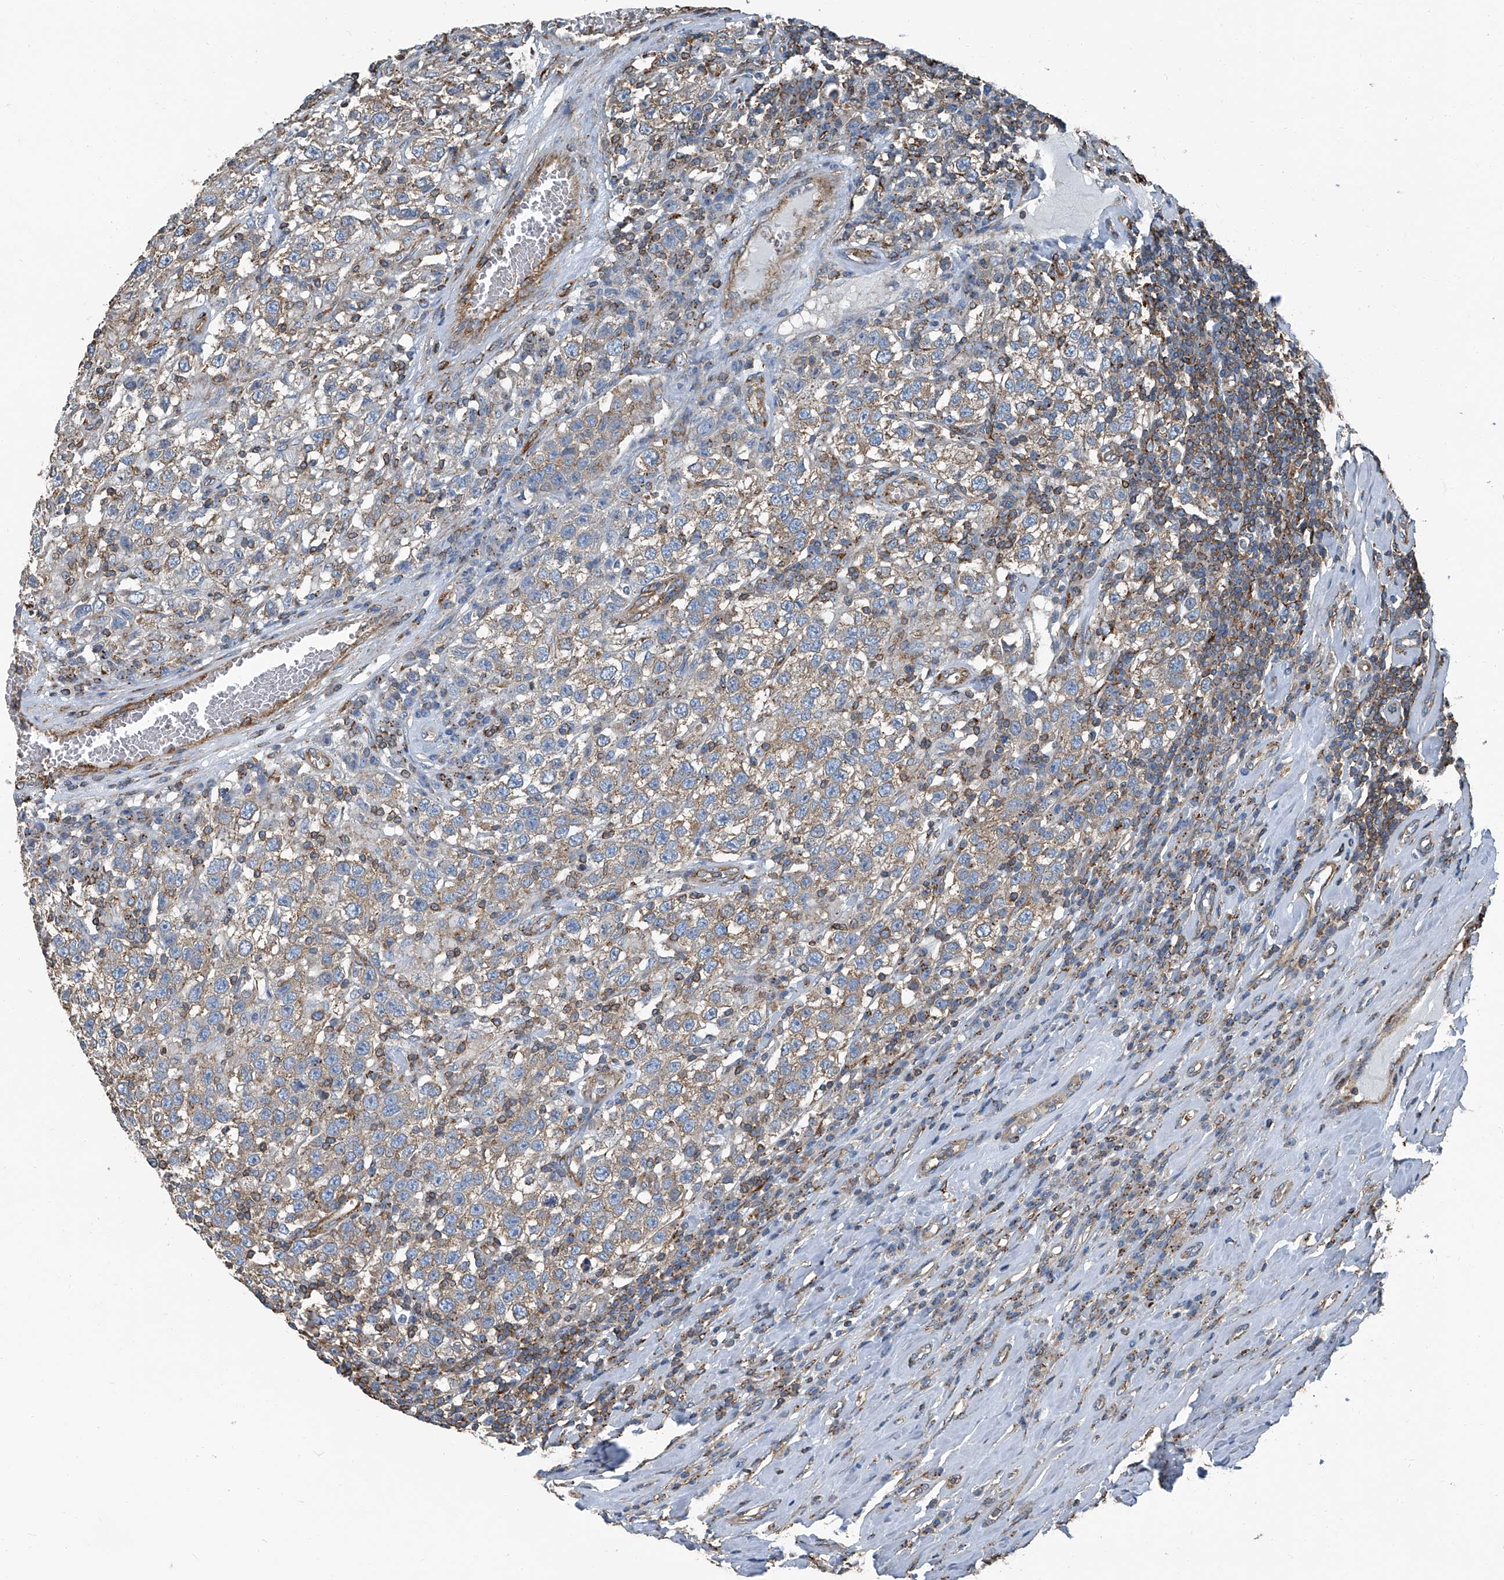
{"staining": {"intensity": "weak", "quantity": ">75%", "location": "cytoplasmic/membranous"}, "tissue": "testis cancer", "cell_type": "Tumor cells", "image_type": "cancer", "snomed": [{"axis": "morphology", "description": "Seminoma, NOS"}, {"axis": "topography", "description": "Testis"}], "caption": "Immunohistochemistry (IHC) histopathology image of neoplastic tissue: testis cancer stained using IHC demonstrates low levels of weak protein expression localized specifically in the cytoplasmic/membranous of tumor cells, appearing as a cytoplasmic/membranous brown color.", "gene": "SEPTIN7", "patient": {"sex": "male", "age": 41}}